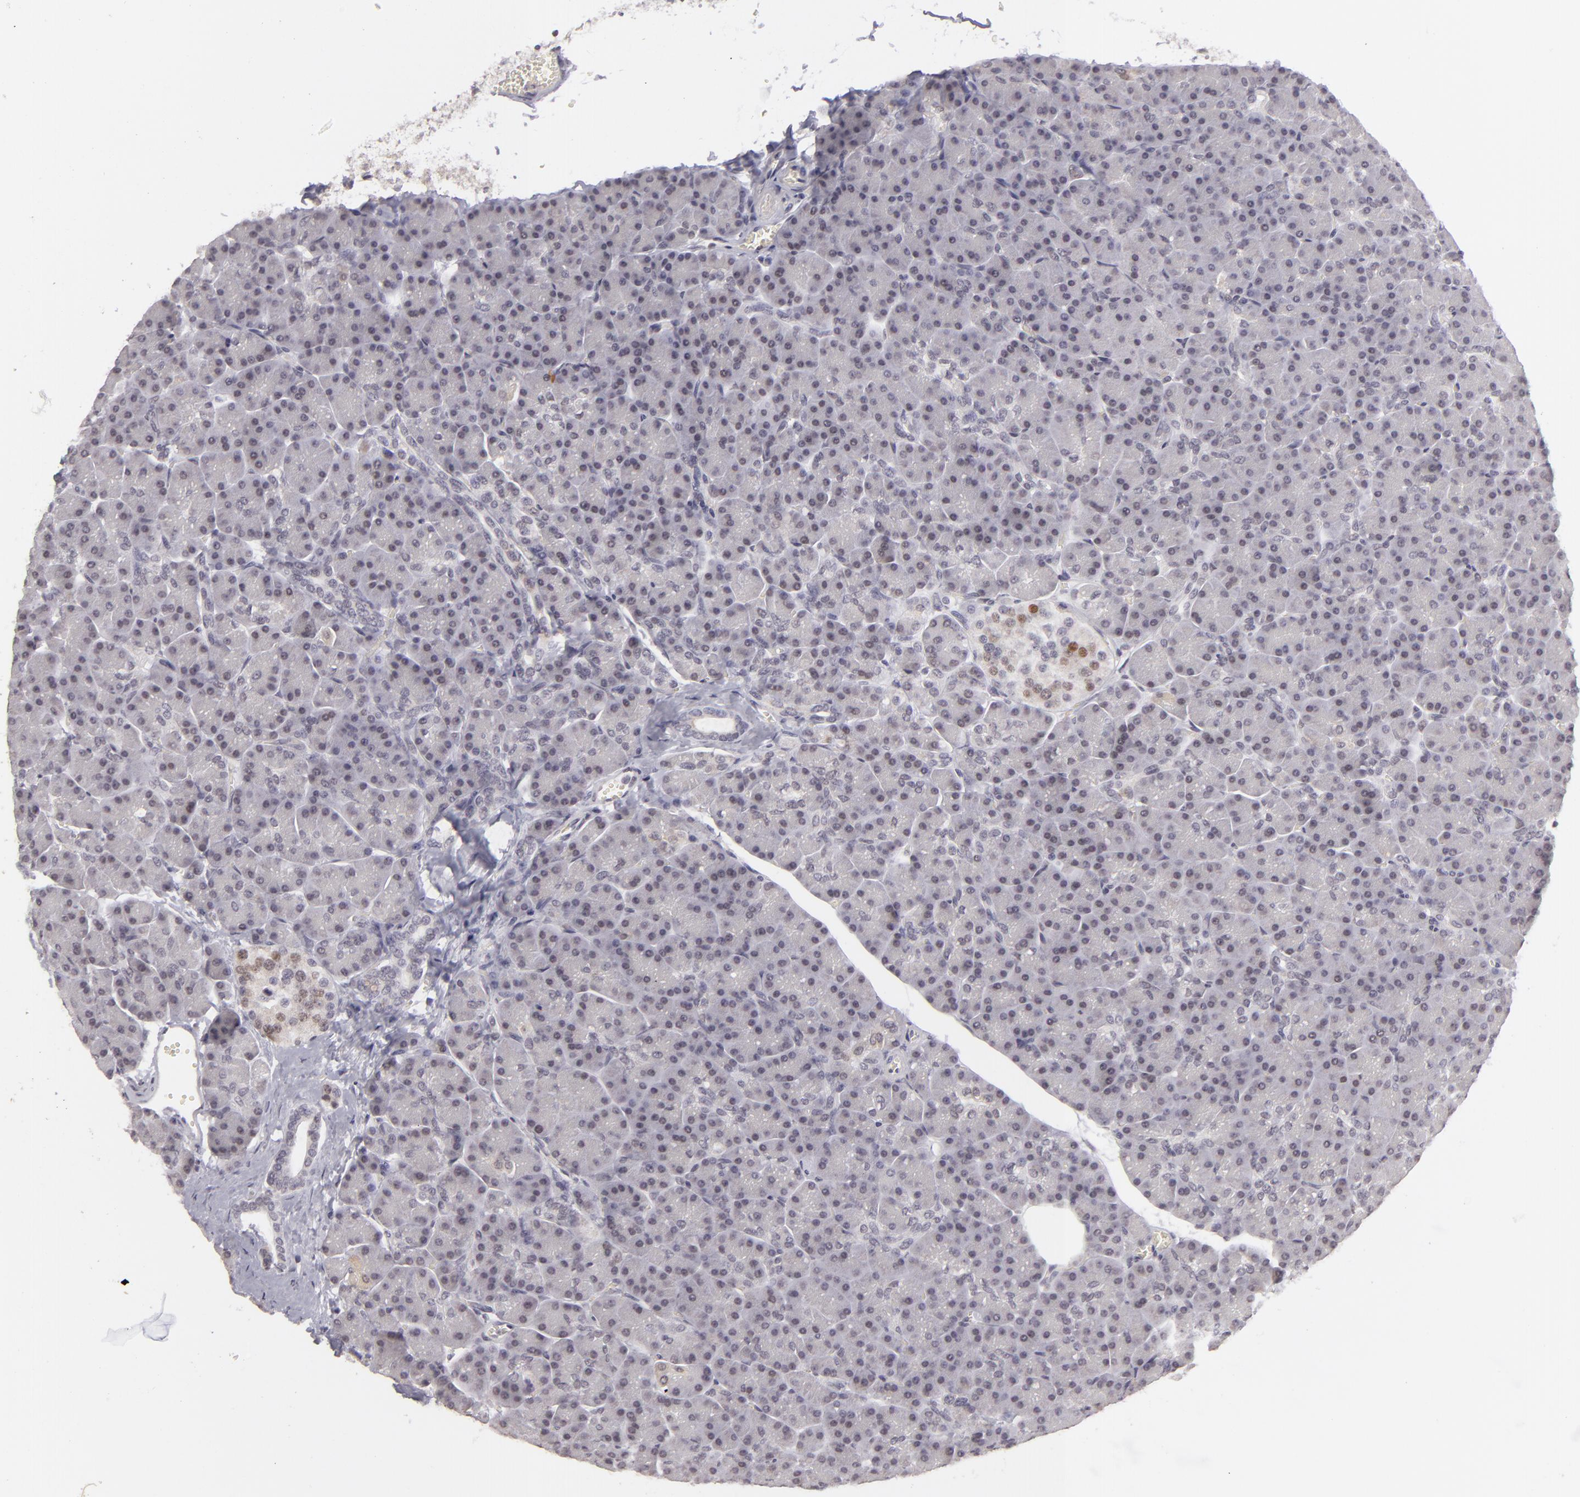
{"staining": {"intensity": "negative", "quantity": "none", "location": "none"}, "tissue": "pancreas", "cell_type": "Exocrine glandular cells", "image_type": "normal", "snomed": [{"axis": "morphology", "description": "Normal tissue, NOS"}, {"axis": "topography", "description": "Pancreas"}], "caption": "Pancreas was stained to show a protein in brown. There is no significant expression in exocrine glandular cells.", "gene": "SIX1", "patient": {"sex": "female", "age": 43}}